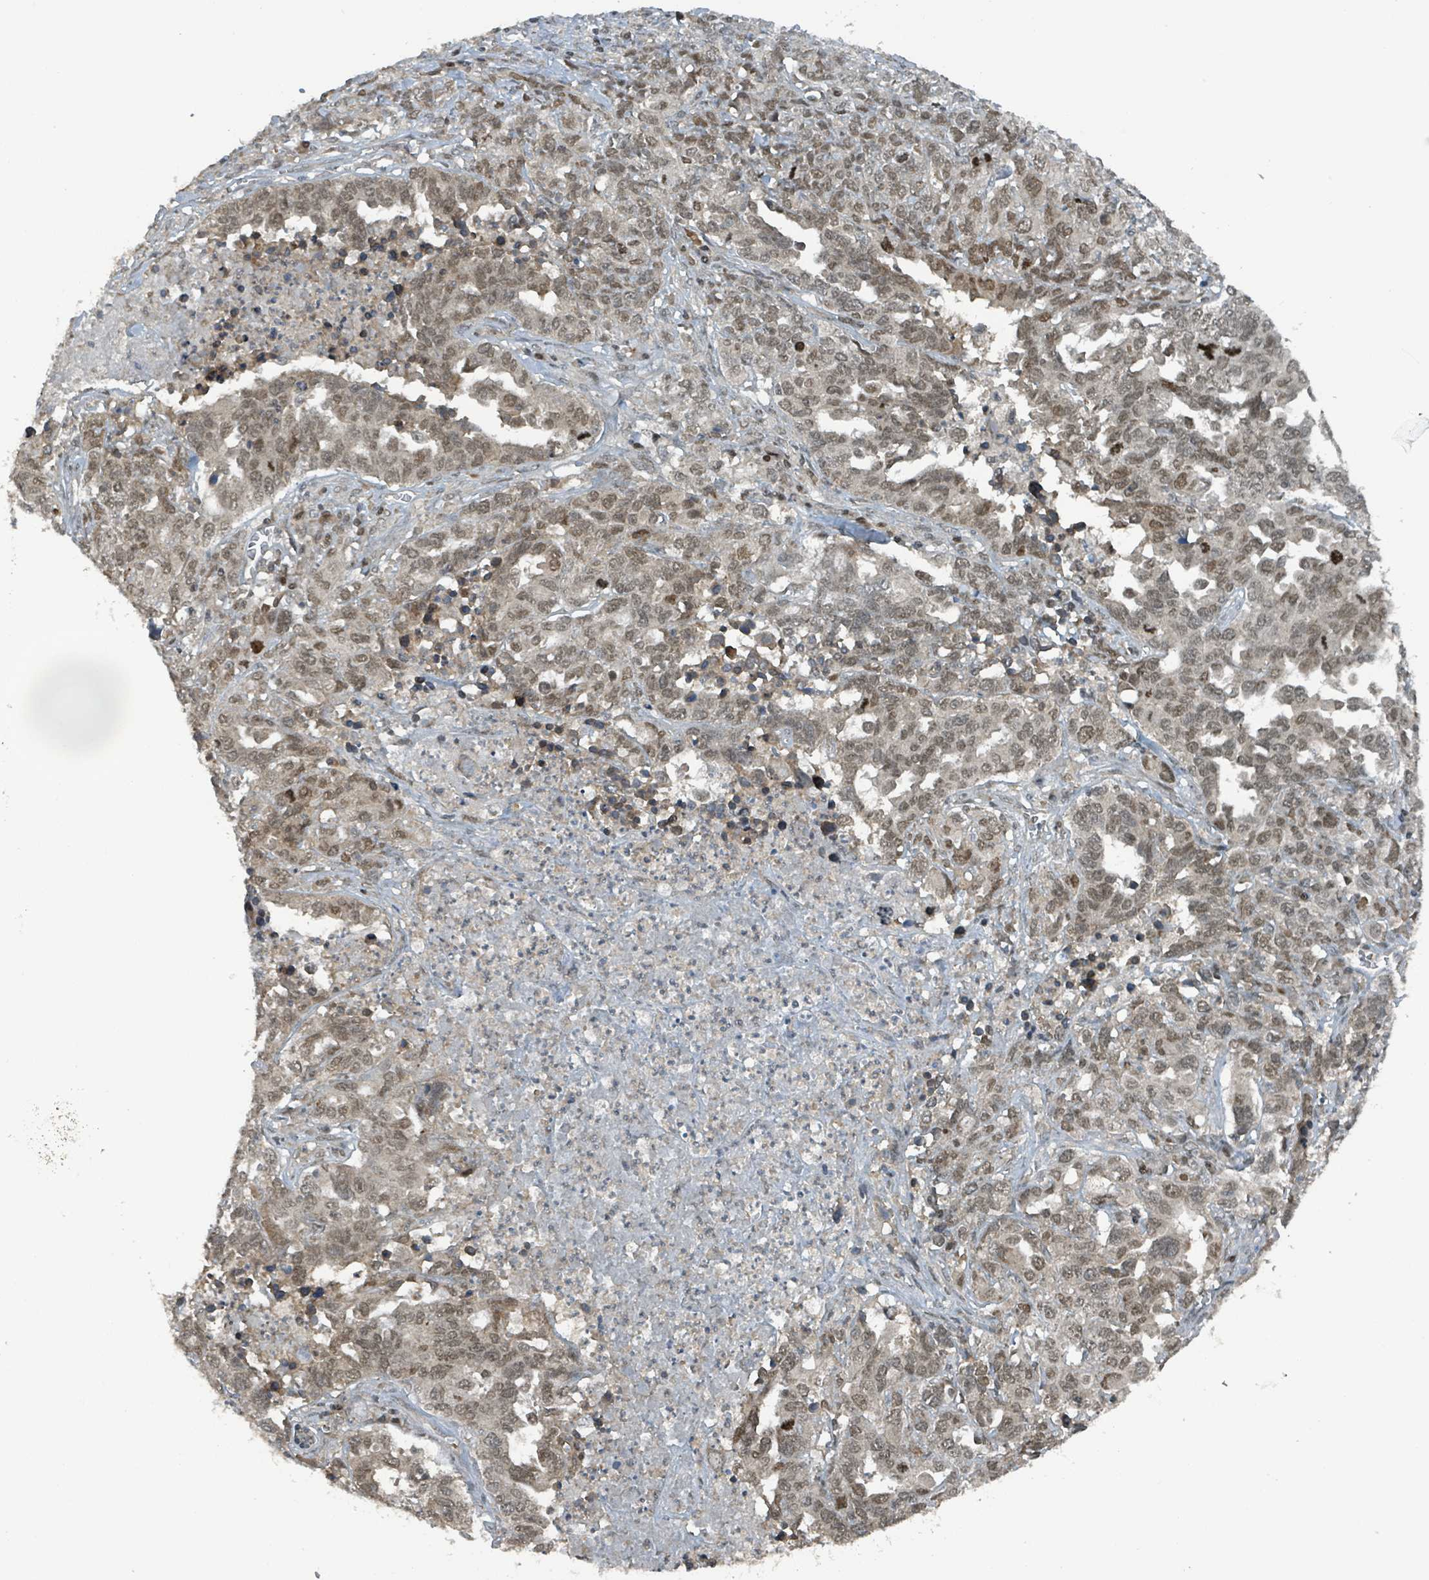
{"staining": {"intensity": "moderate", "quantity": ">75%", "location": "nuclear"}, "tissue": "ovarian cancer", "cell_type": "Tumor cells", "image_type": "cancer", "snomed": [{"axis": "morphology", "description": "Carcinoma, endometroid"}, {"axis": "topography", "description": "Ovary"}], "caption": "Tumor cells reveal medium levels of moderate nuclear staining in about >75% of cells in human ovarian endometroid carcinoma.", "gene": "PHIP", "patient": {"sex": "female", "age": 62}}